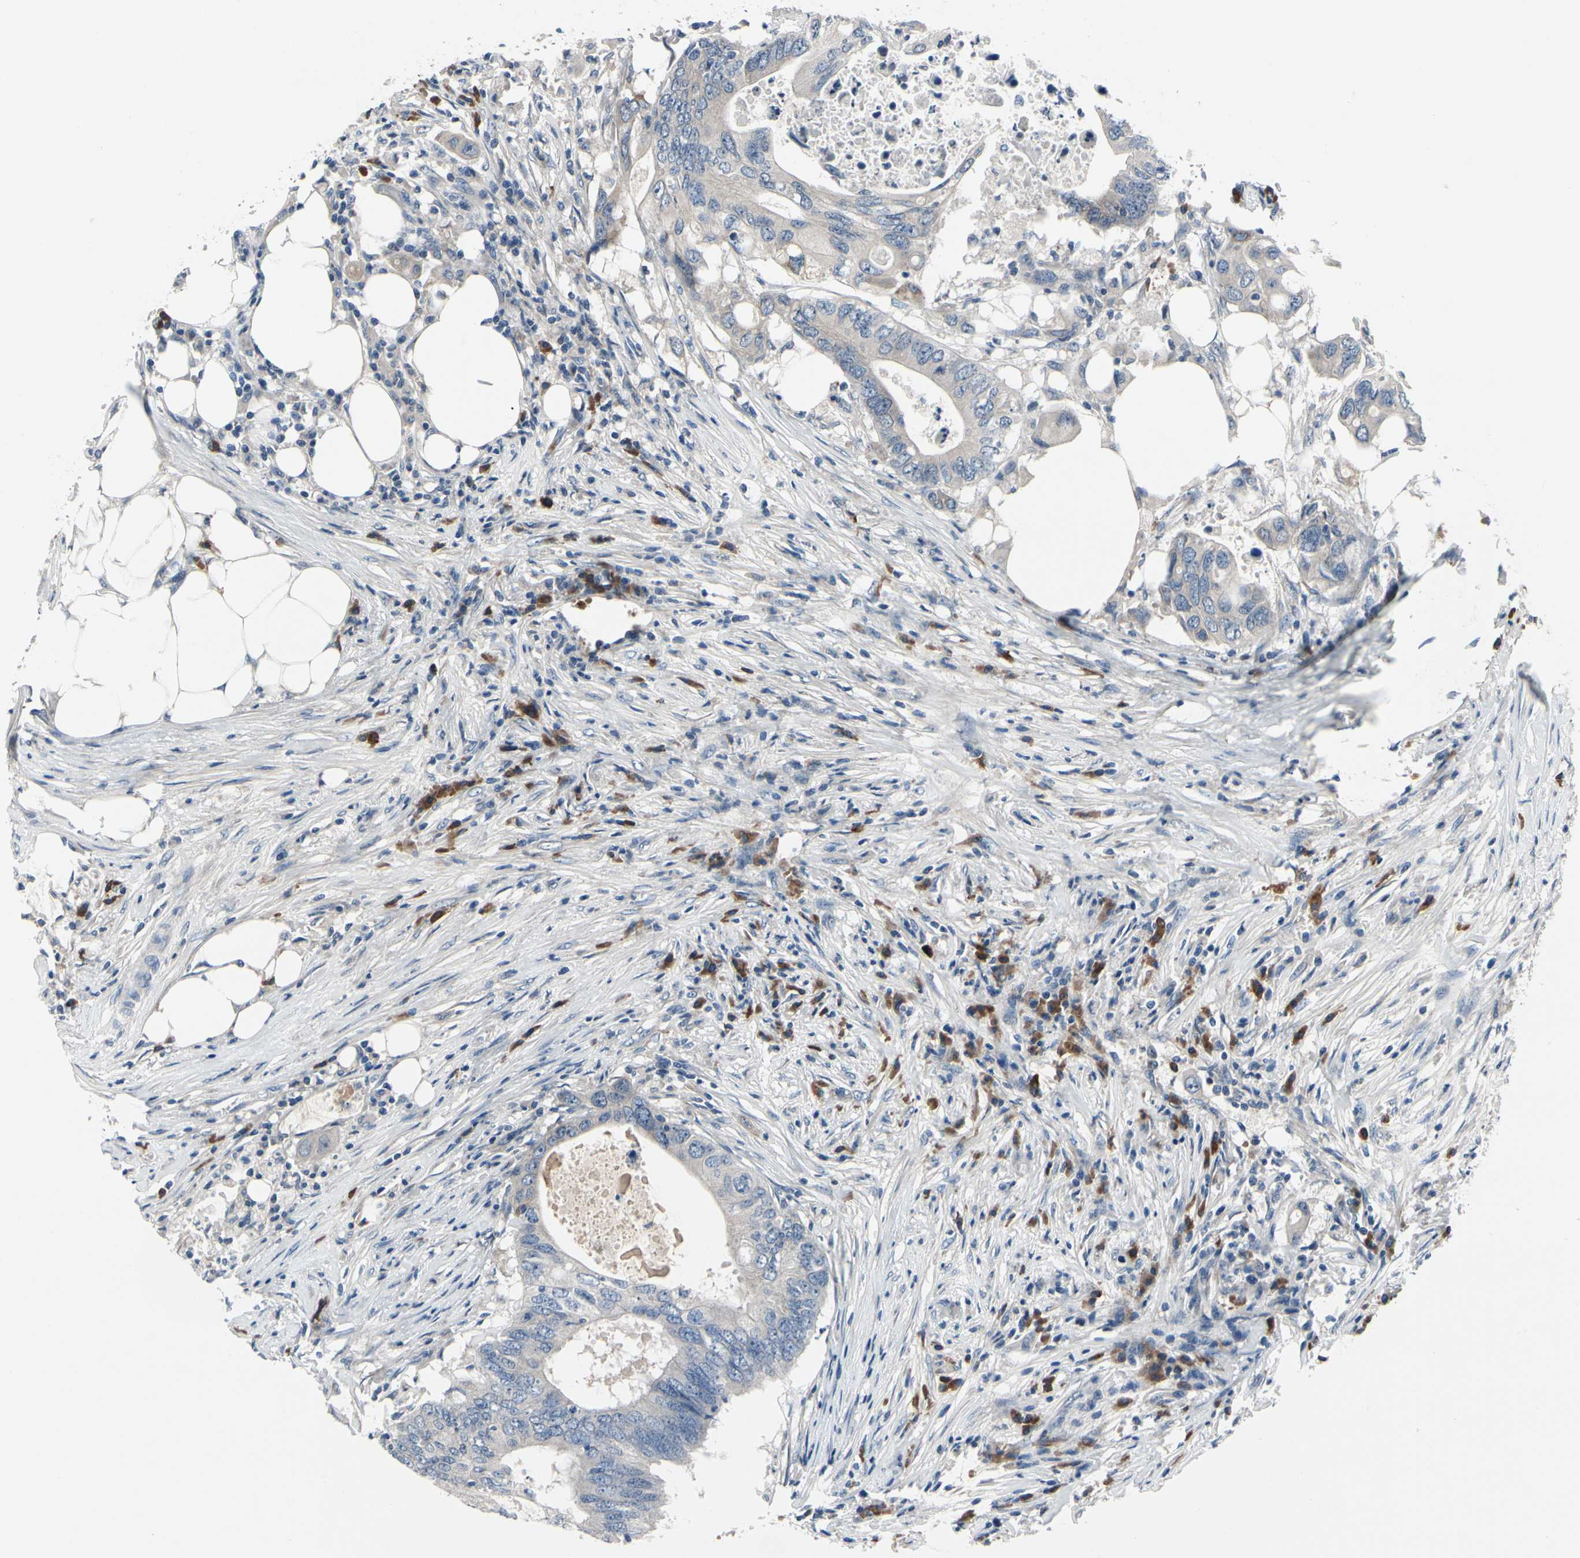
{"staining": {"intensity": "negative", "quantity": "none", "location": "none"}, "tissue": "colorectal cancer", "cell_type": "Tumor cells", "image_type": "cancer", "snomed": [{"axis": "morphology", "description": "Adenocarcinoma, NOS"}, {"axis": "topography", "description": "Colon"}], "caption": "A micrograph of human colorectal cancer (adenocarcinoma) is negative for staining in tumor cells.", "gene": "SELENOK", "patient": {"sex": "male", "age": 71}}